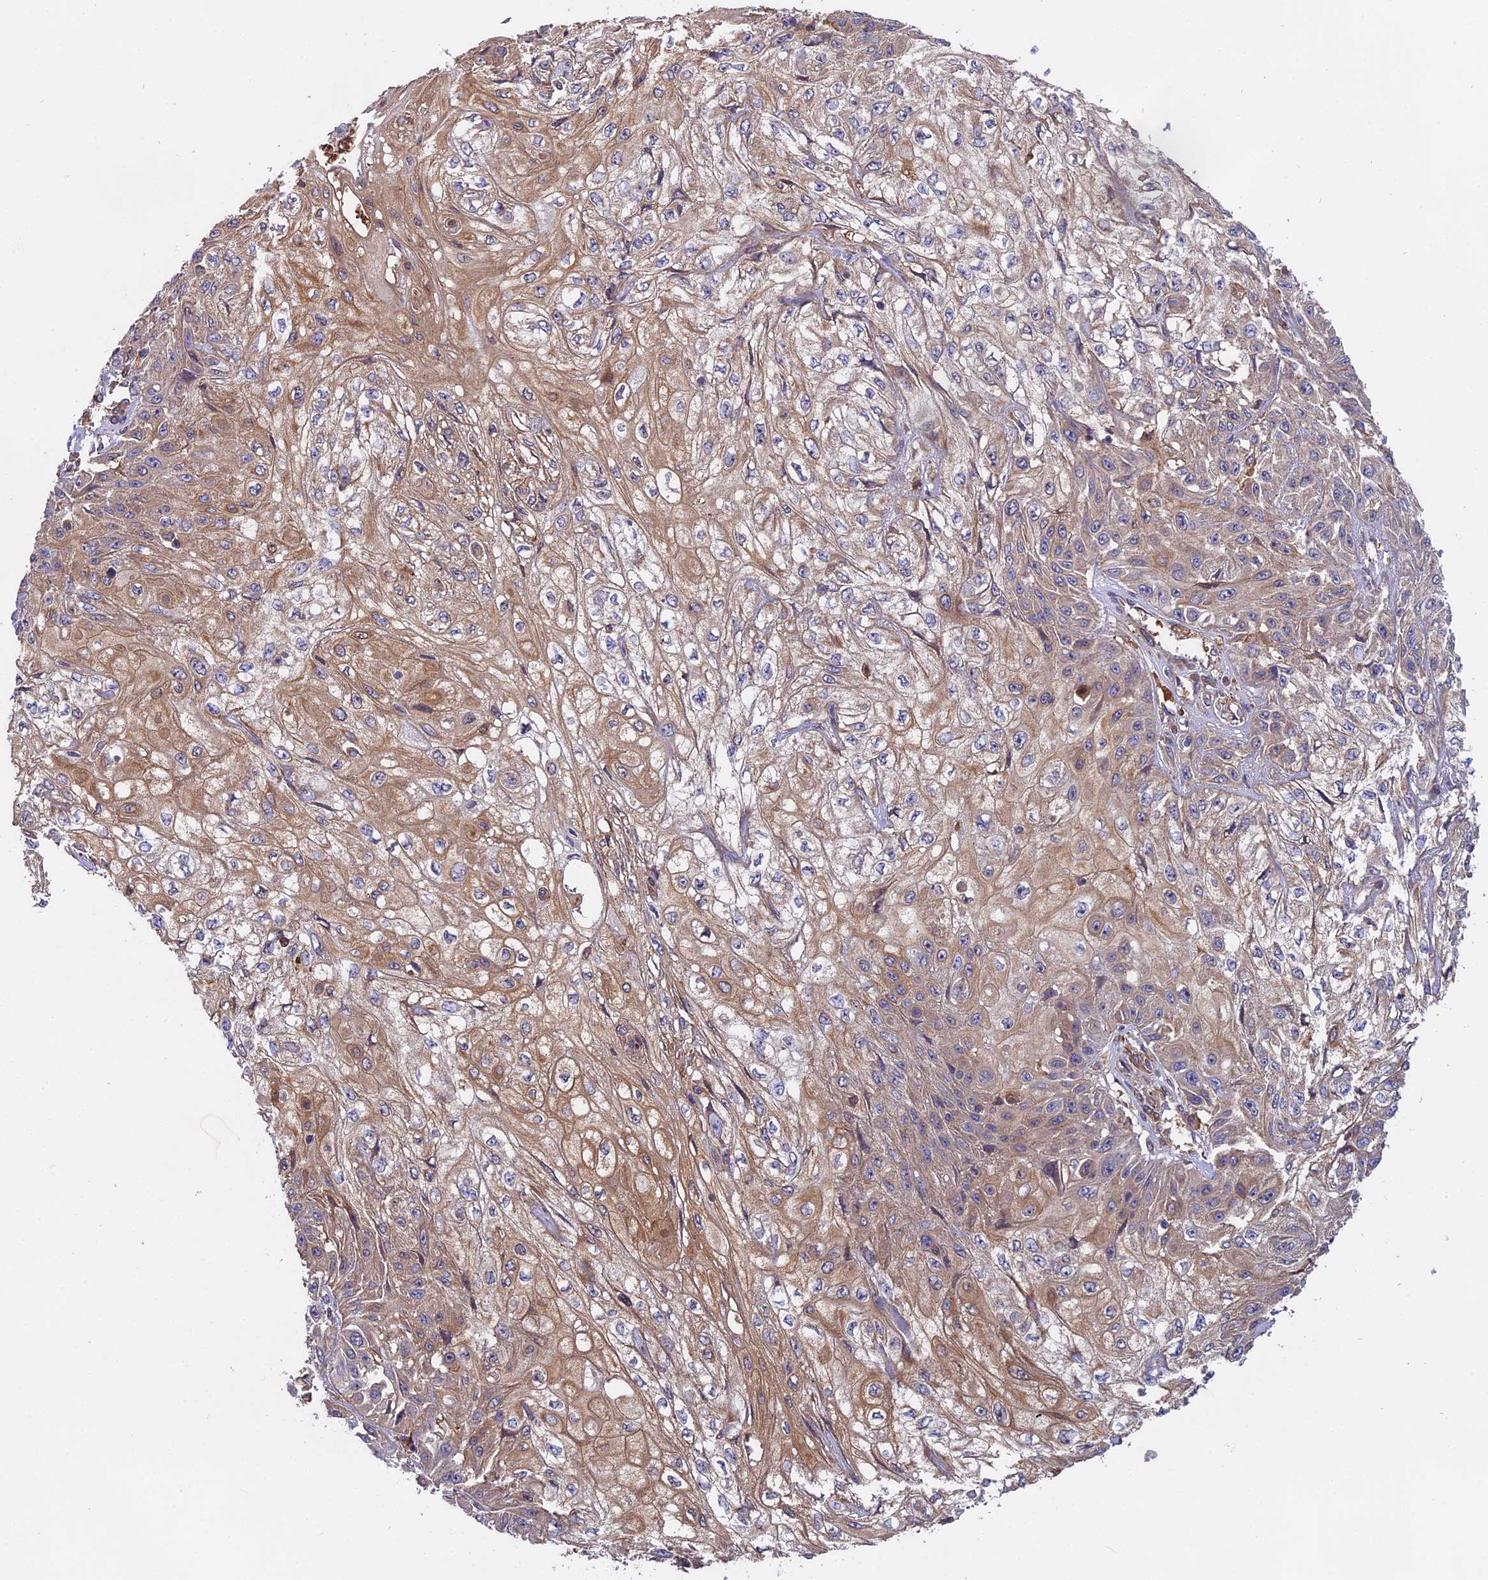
{"staining": {"intensity": "weak", "quantity": ">75%", "location": "cytoplasmic/membranous"}, "tissue": "skin cancer", "cell_type": "Tumor cells", "image_type": "cancer", "snomed": [{"axis": "morphology", "description": "Squamous cell carcinoma, NOS"}, {"axis": "morphology", "description": "Squamous cell carcinoma, metastatic, NOS"}, {"axis": "topography", "description": "Skin"}, {"axis": "topography", "description": "Lymph node"}], "caption": "A histopathology image showing weak cytoplasmic/membranous staining in about >75% of tumor cells in skin cancer, as visualized by brown immunohistochemical staining.", "gene": "FAM118B", "patient": {"sex": "male", "age": 75}}